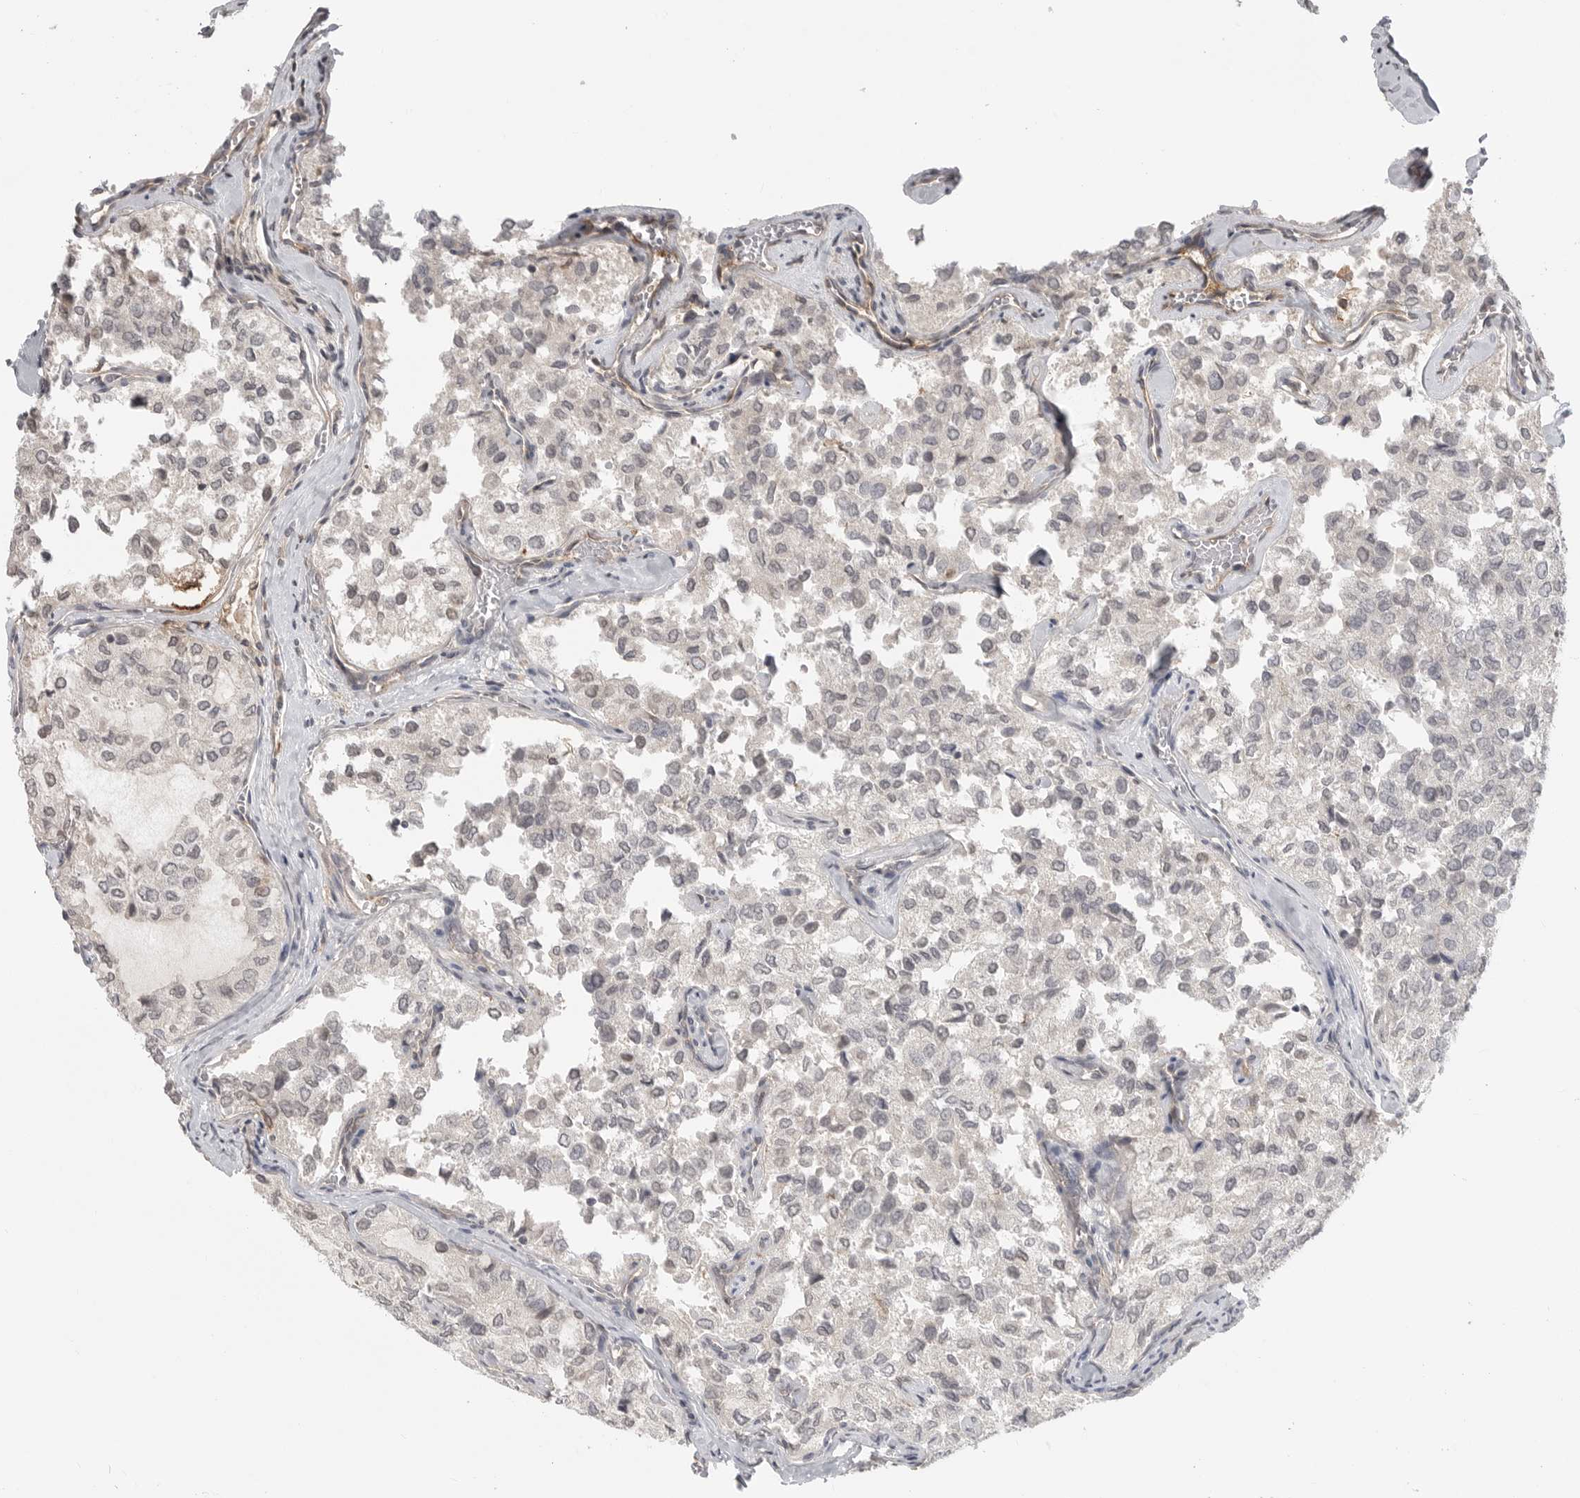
{"staining": {"intensity": "negative", "quantity": "none", "location": "none"}, "tissue": "thyroid cancer", "cell_type": "Tumor cells", "image_type": "cancer", "snomed": [{"axis": "morphology", "description": "Follicular adenoma carcinoma, NOS"}, {"axis": "topography", "description": "Thyroid gland"}], "caption": "High magnification brightfield microscopy of thyroid cancer stained with DAB (brown) and counterstained with hematoxylin (blue): tumor cells show no significant positivity. The staining was performed using DAB (3,3'-diaminobenzidine) to visualize the protein expression in brown, while the nuclei were stained in blue with hematoxylin (Magnification: 20x).", "gene": "IFNGR1", "patient": {"sex": "male", "age": 75}}